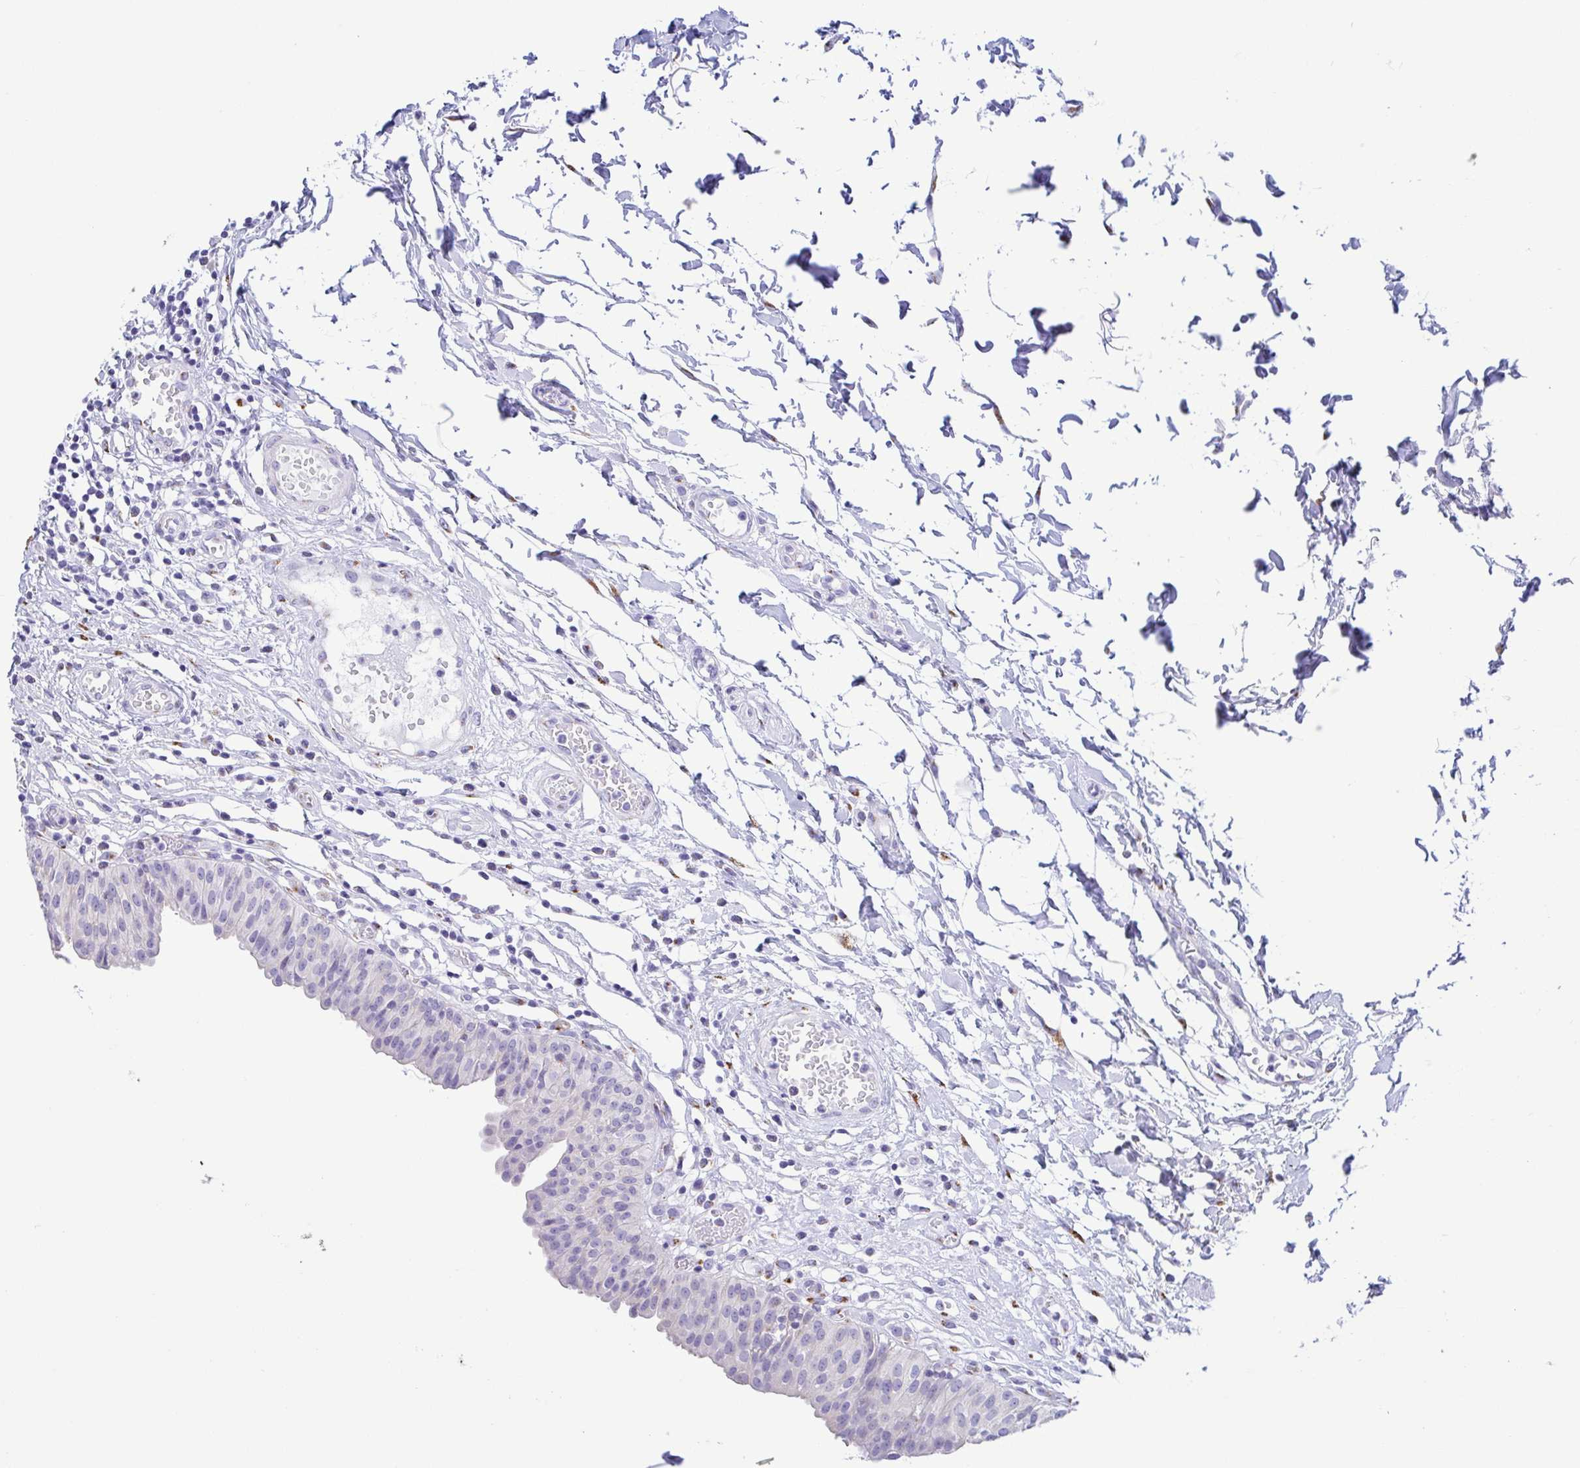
{"staining": {"intensity": "negative", "quantity": "none", "location": "none"}, "tissue": "urinary bladder", "cell_type": "Urothelial cells", "image_type": "normal", "snomed": [{"axis": "morphology", "description": "Normal tissue, NOS"}, {"axis": "topography", "description": "Urinary bladder"}], "caption": "IHC photomicrograph of unremarkable urinary bladder: urinary bladder stained with DAB (3,3'-diaminobenzidine) shows no significant protein staining in urothelial cells.", "gene": "SULT1B1", "patient": {"sex": "male", "age": 64}}